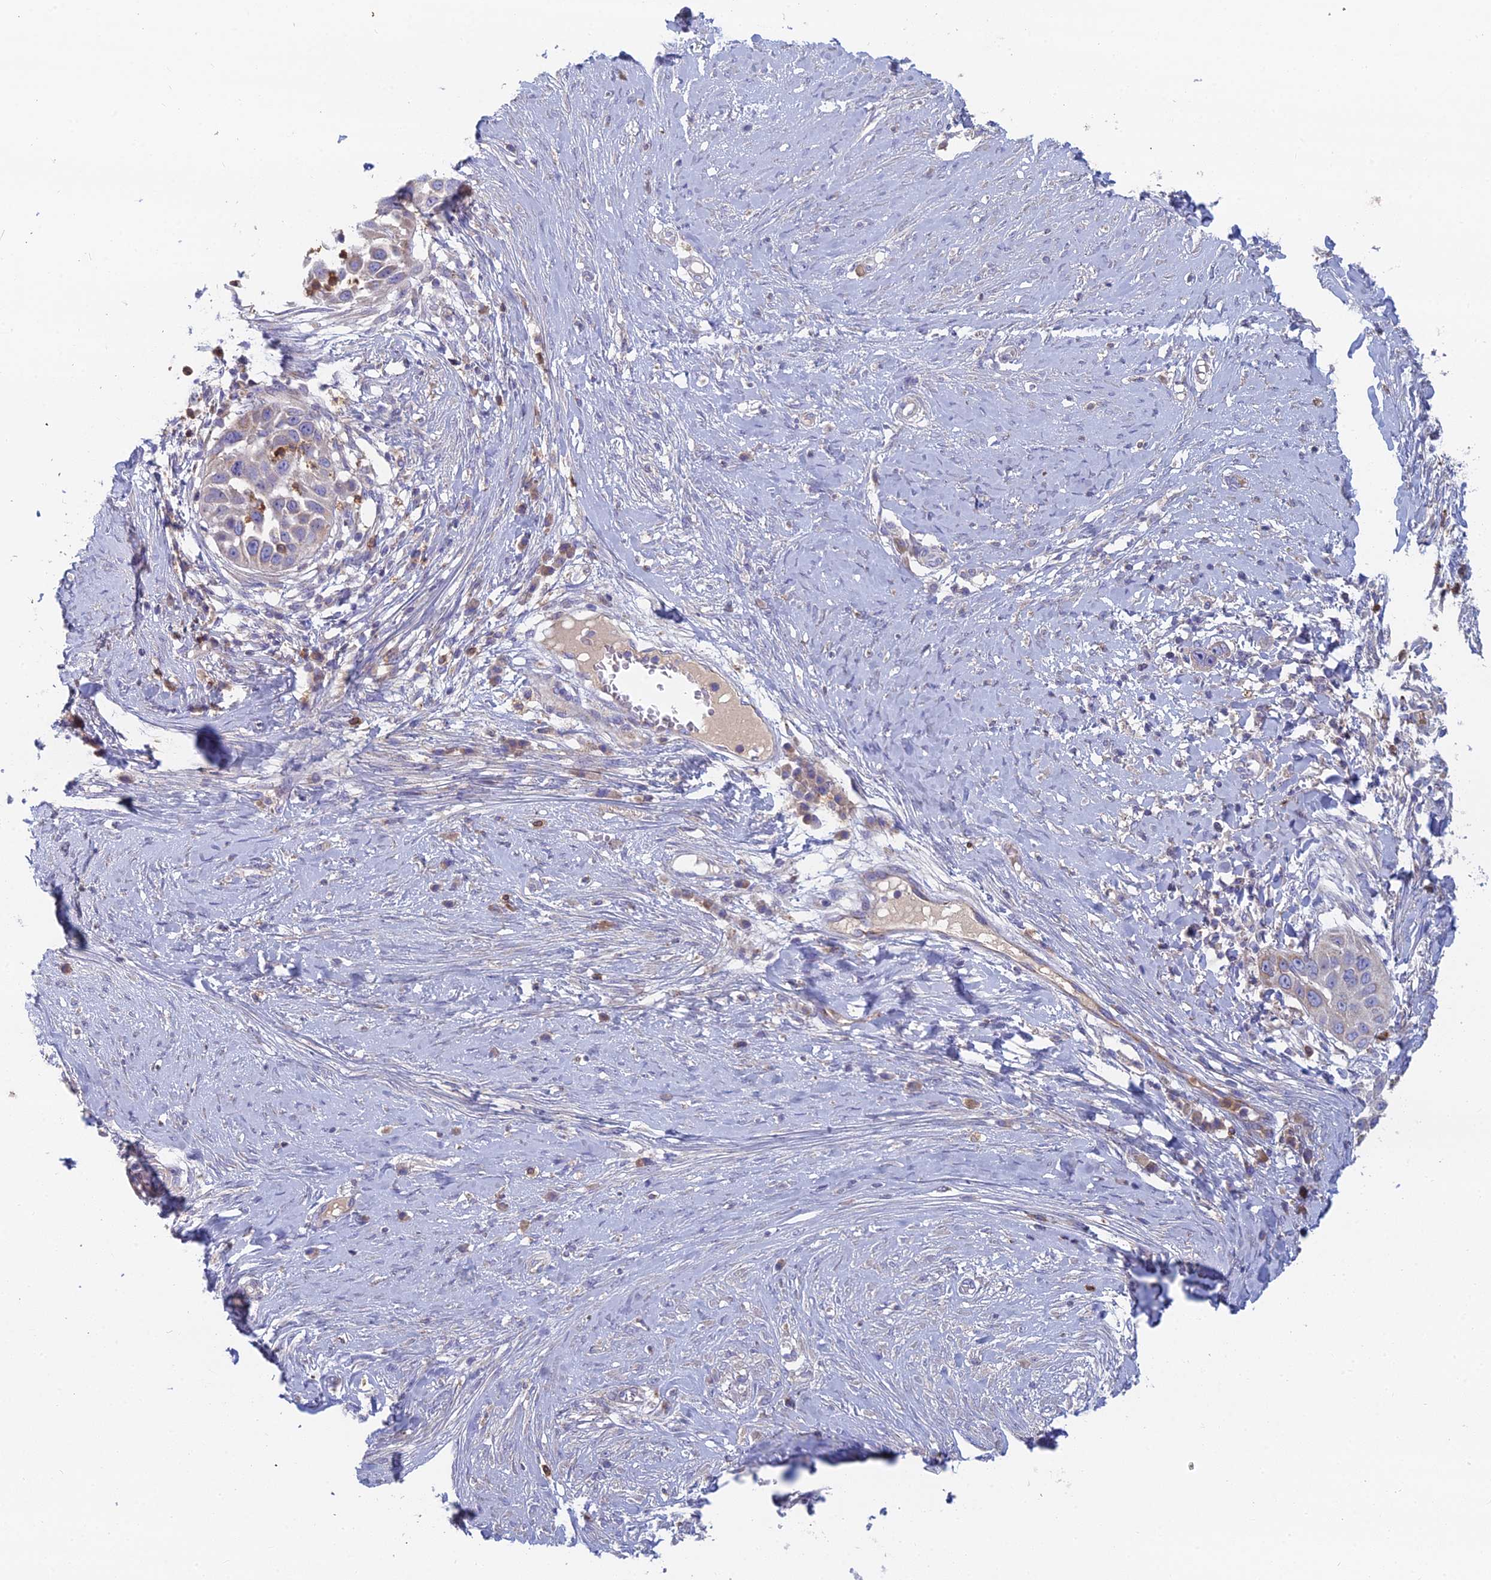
{"staining": {"intensity": "moderate", "quantity": "<25%", "location": "cytoplasmic/membranous"}, "tissue": "skin cancer", "cell_type": "Tumor cells", "image_type": "cancer", "snomed": [{"axis": "morphology", "description": "Squamous cell carcinoma, NOS"}, {"axis": "topography", "description": "Skin"}], "caption": "The immunohistochemical stain highlights moderate cytoplasmic/membranous expression in tumor cells of skin squamous cell carcinoma tissue.", "gene": "IFTAP", "patient": {"sex": "female", "age": 44}}